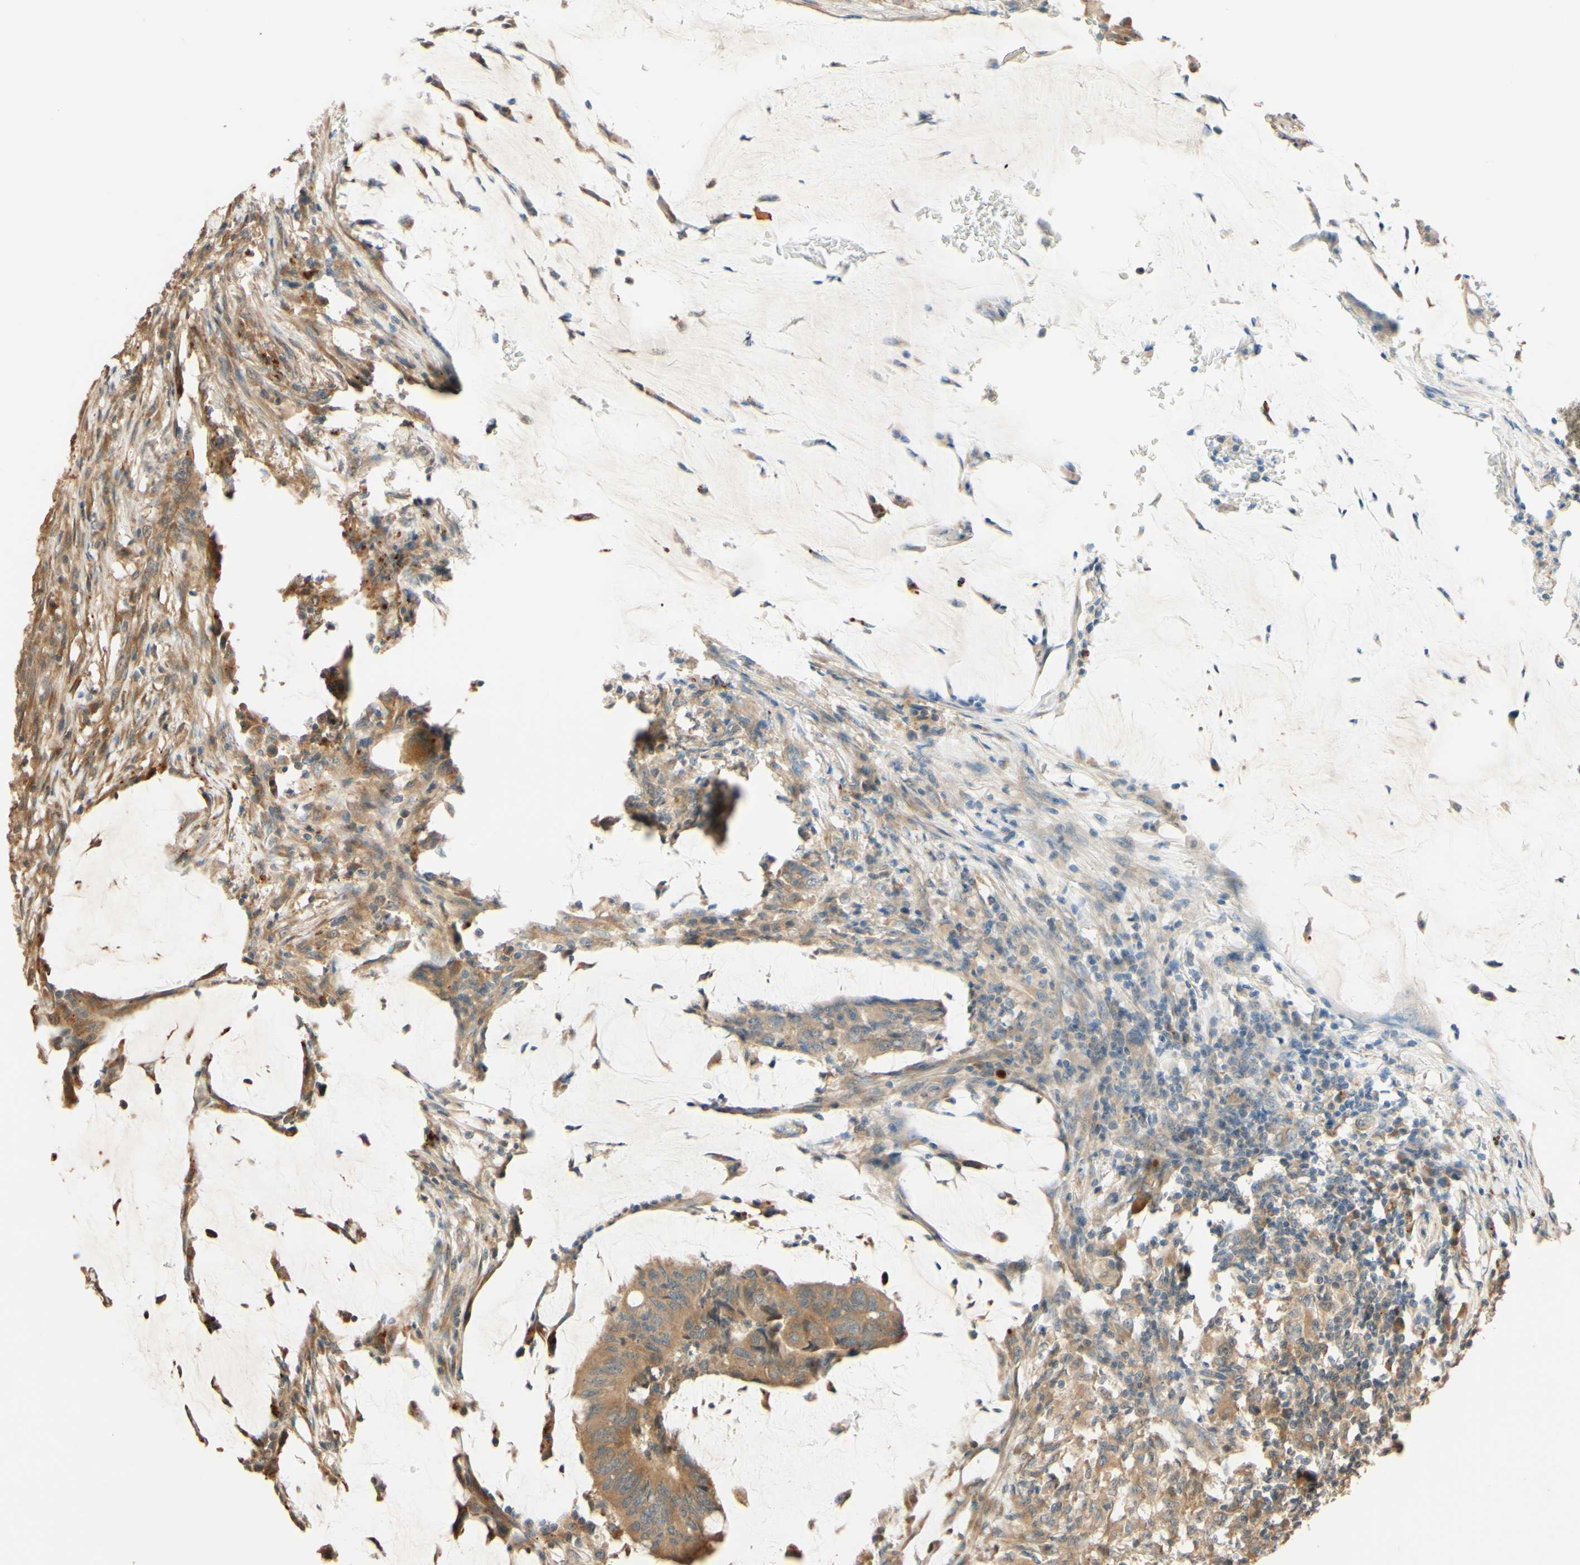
{"staining": {"intensity": "moderate", "quantity": ">75%", "location": "cytoplasmic/membranous"}, "tissue": "colorectal cancer", "cell_type": "Tumor cells", "image_type": "cancer", "snomed": [{"axis": "morphology", "description": "Normal tissue, NOS"}, {"axis": "morphology", "description": "Adenocarcinoma, NOS"}, {"axis": "topography", "description": "Rectum"}, {"axis": "topography", "description": "Peripheral nerve tissue"}], "caption": "Human colorectal cancer stained for a protein (brown) shows moderate cytoplasmic/membranous positive staining in about >75% of tumor cells.", "gene": "RNF19A", "patient": {"sex": "male", "age": 92}}